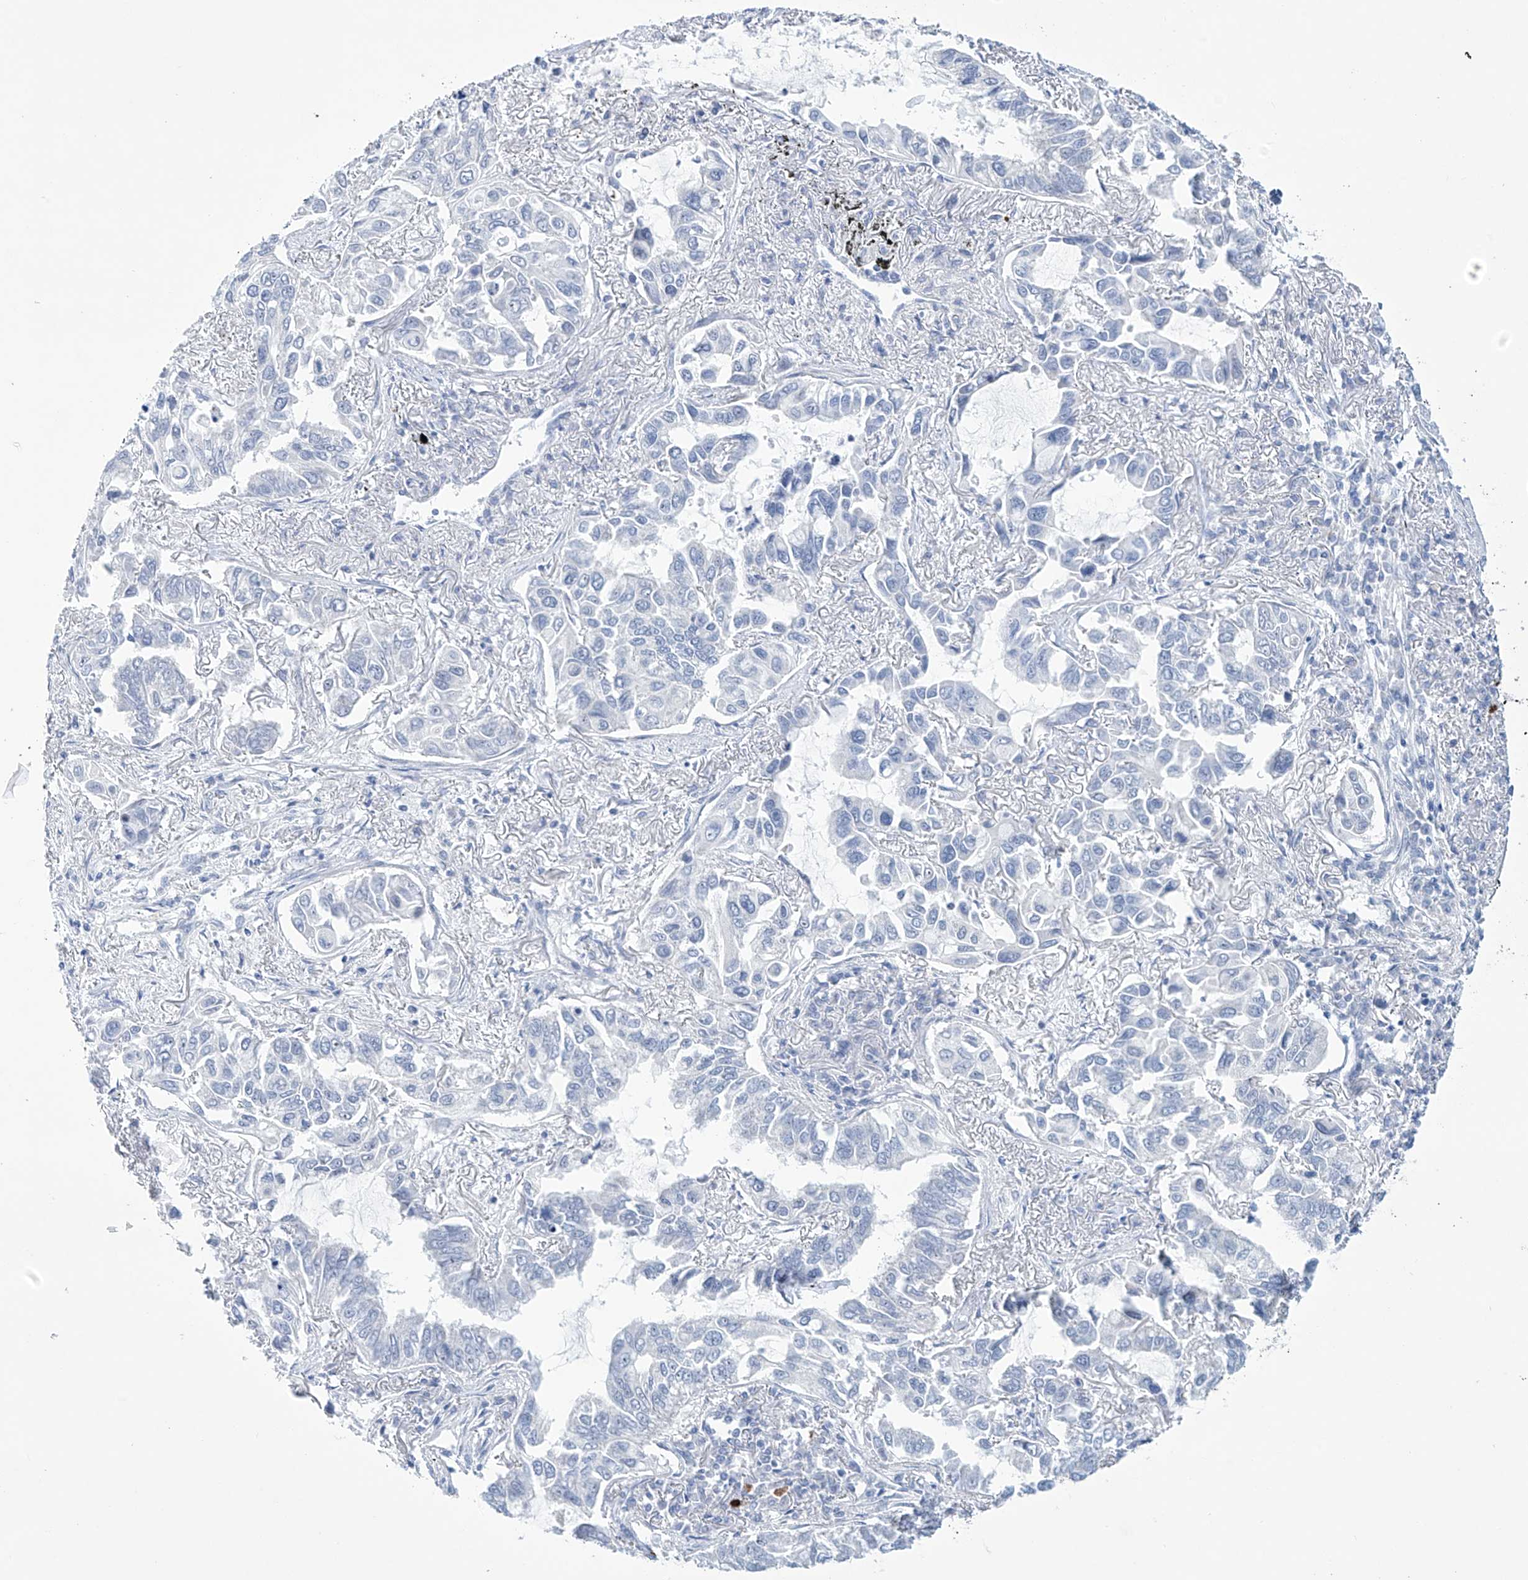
{"staining": {"intensity": "negative", "quantity": "none", "location": "none"}, "tissue": "lung cancer", "cell_type": "Tumor cells", "image_type": "cancer", "snomed": [{"axis": "morphology", "description": "Adenocarcinoma, NOS"}, {"axis": "topography", "description": "Lung"}], "caption": "Immunohistochemistry (IHC) histopathology image of neoplastic tissue: human lung cancer (adenocarcinoma) stained with DAB (3,3'-diaminobenzidine) reveals no significant protein staining in tumor cells. (Stains: DAB immunohistochemistry (IHC) with hematoxylin counter stain, Microscopy: brightfield microscopy at high magnification).", "gene": "TRIM60", "patient": {"sex": "male", "age": 64}}